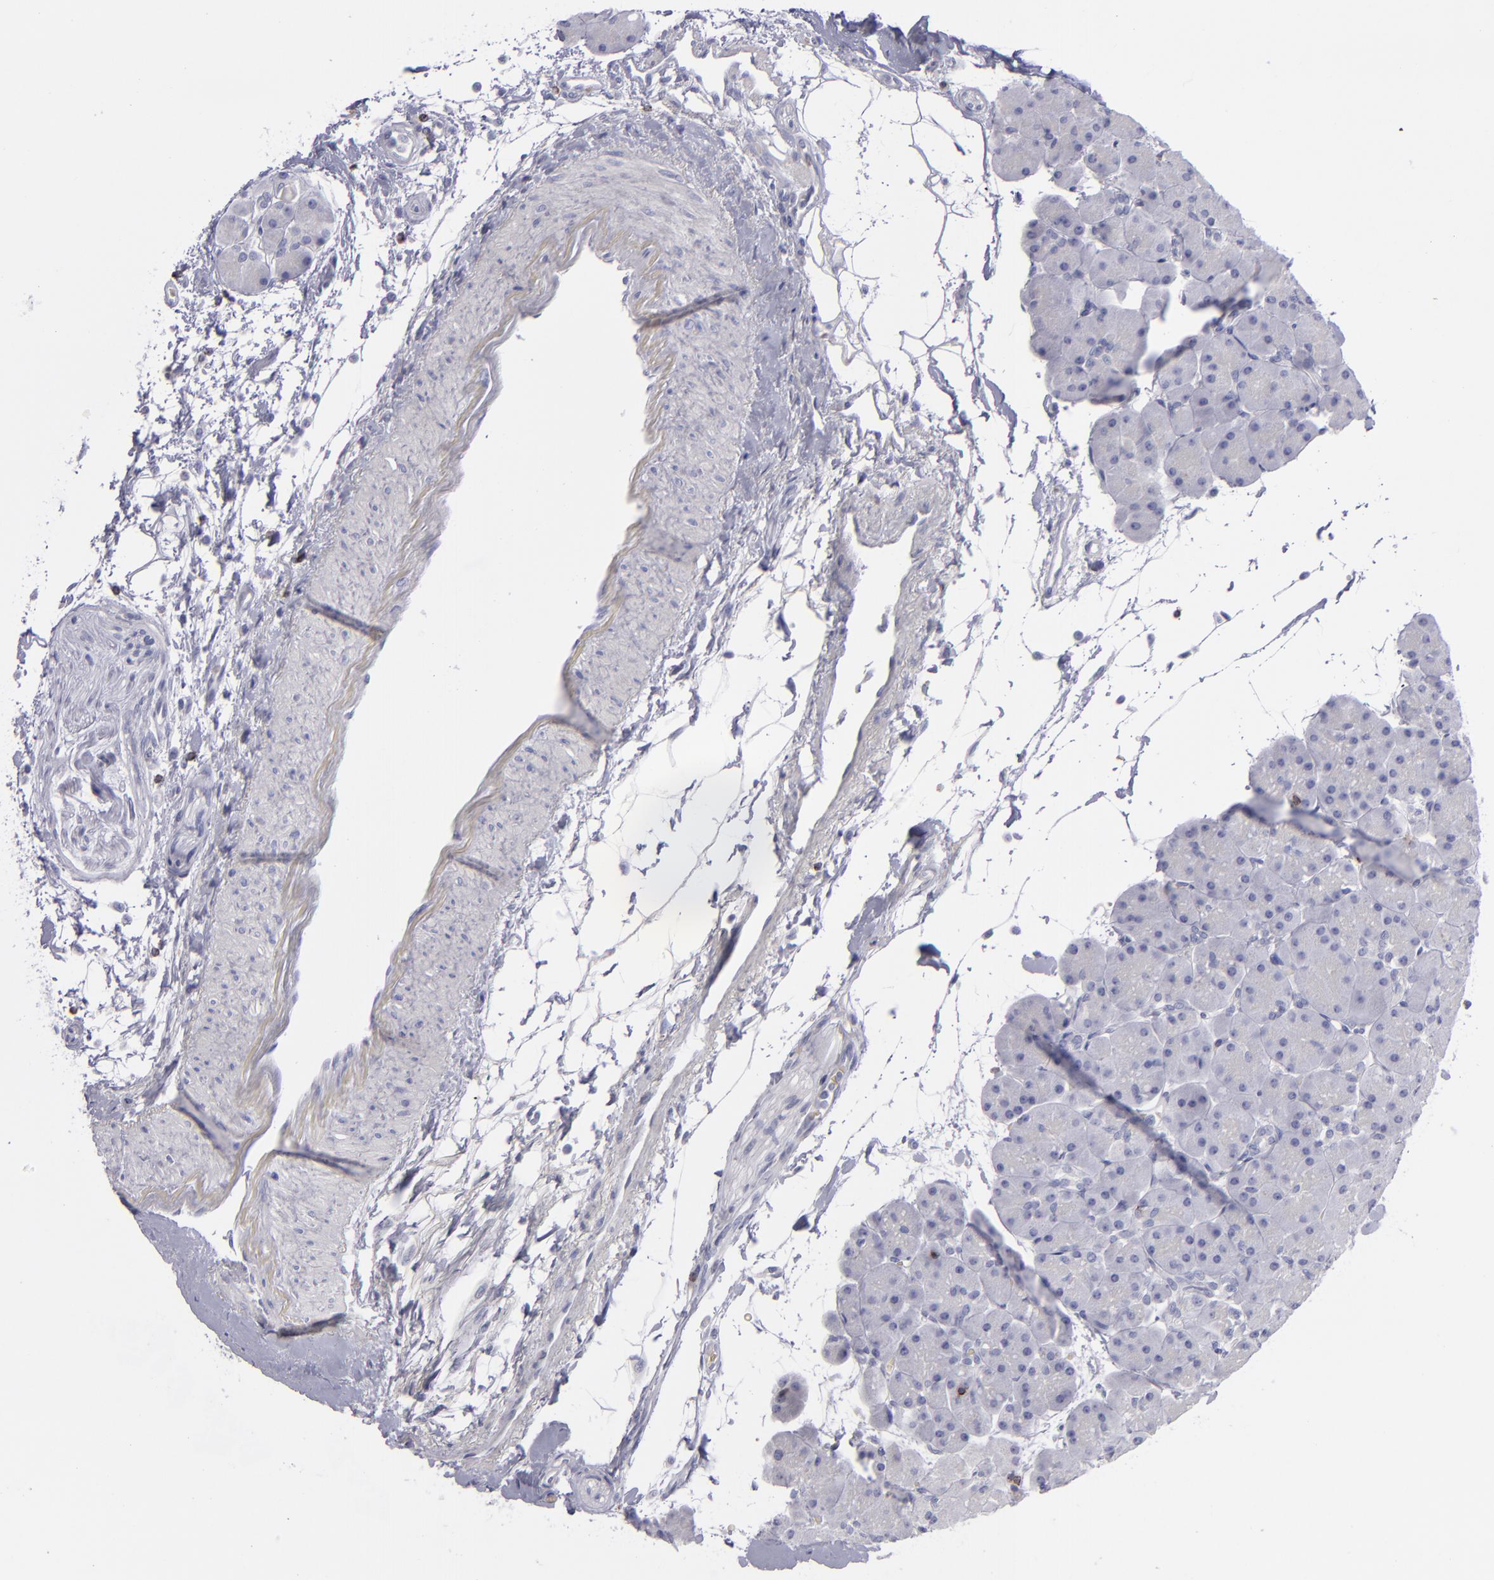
{"staining": {"intensity": "negative", "quantity": "none", "location": "none"}, "tissue": "pancreas", "cell_type": "Exocrine glandular cells", "image_type": "normal", "snomed": [{"axis": "morphology", "description": "Normal tissue, NOS"}, {"axis": "topography", "description": "Pancreas"}], "caption": "The immunohistochemistry (IHC) histopathology image has no significant expression in exocrine glandular cells of pancreas. Nuclei are stained in blue.", "gene": "CD2", "patient": {"sex": "male", "age": 66}}